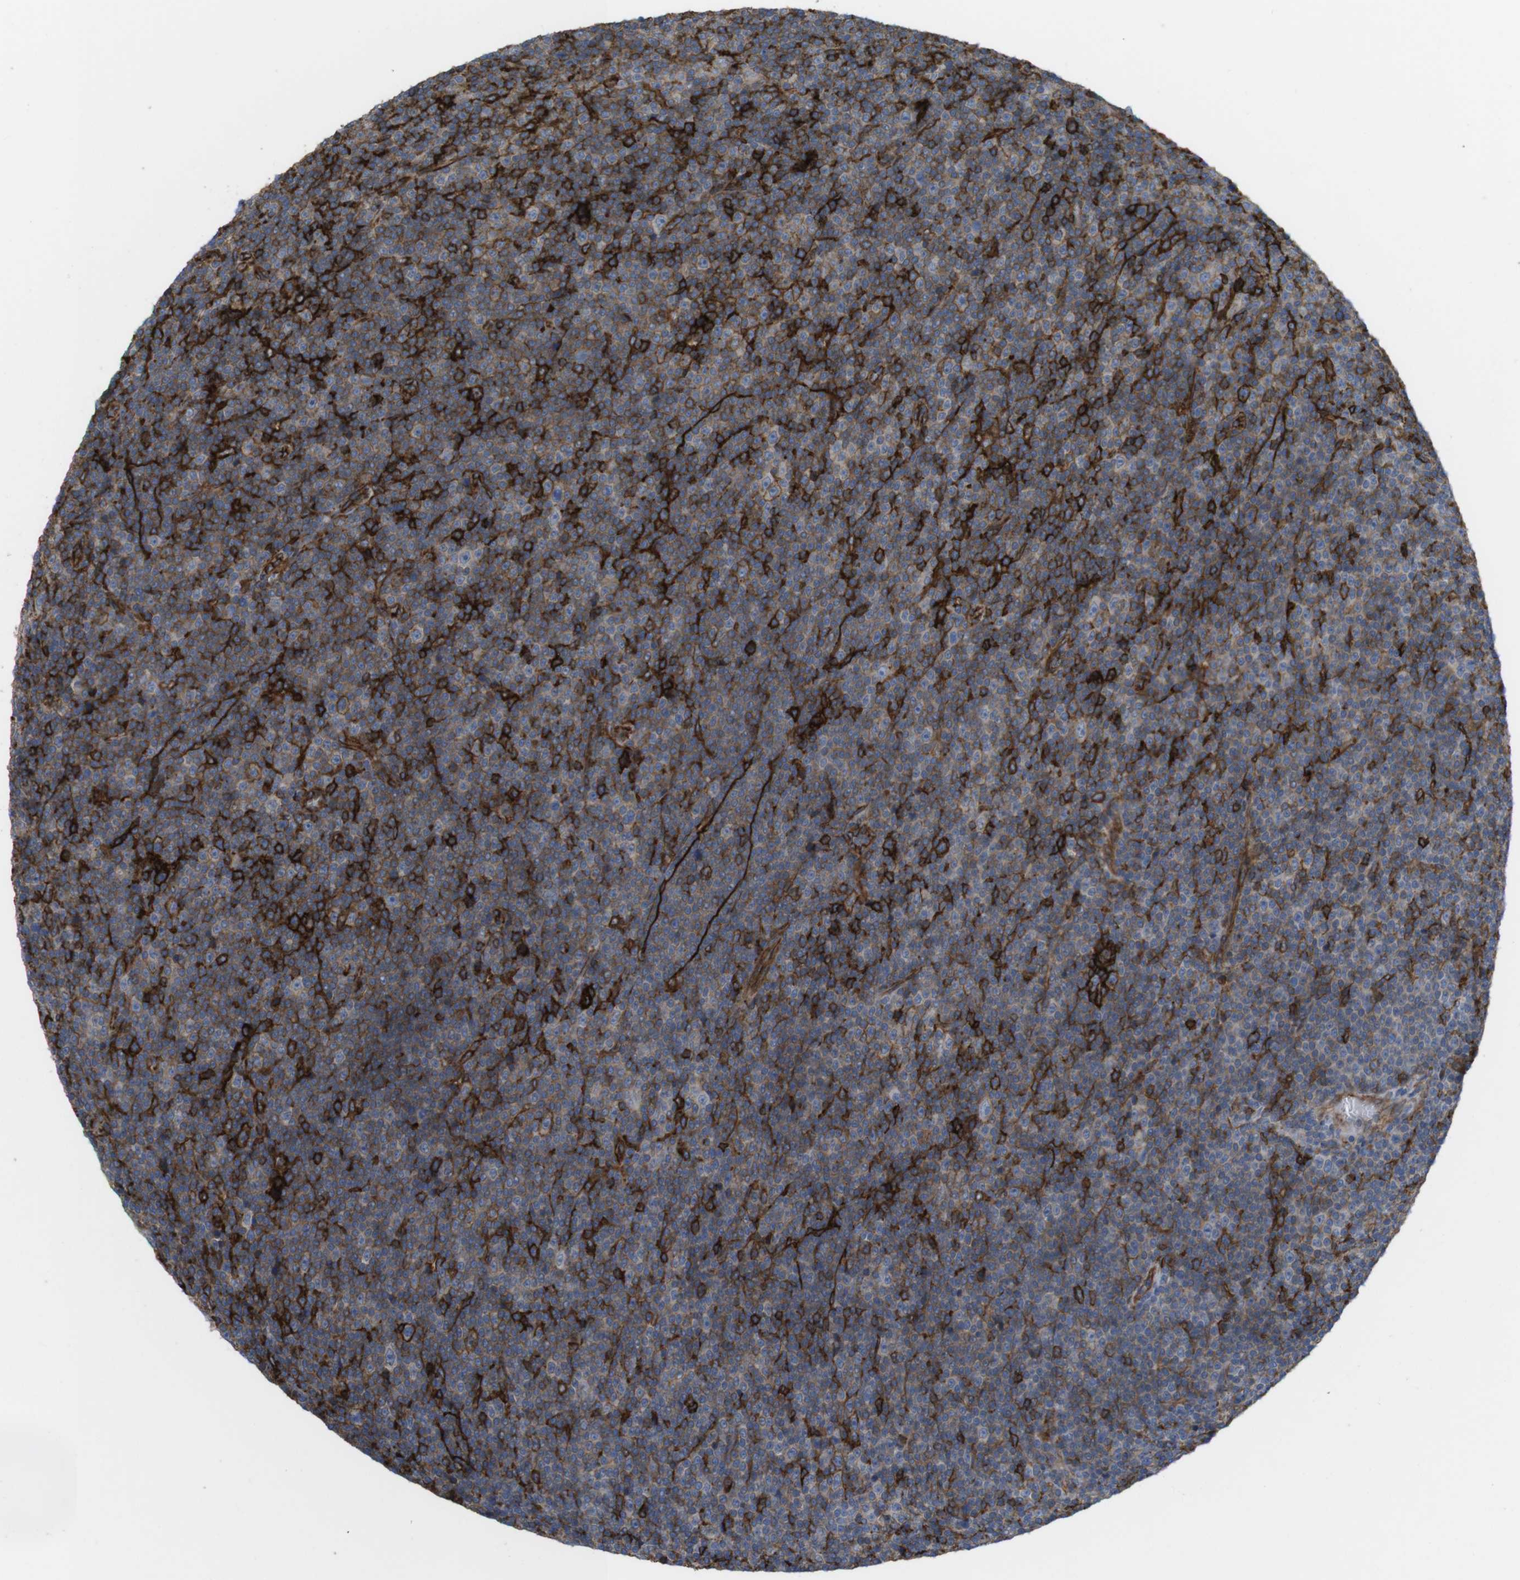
{"staining": {"intensity": "weak", "quantity": "25%-75%", "location": "cytoplasmic/membranous"}, "tissue": "lymphoma", "cell_type": "Tumor cells", "image_type": "cancer", "snomed": [{"axis": "morphology", "description": "Malignant lymphoma, non-Hodgkin's type, Low grade"}, {"axis": "topography", "description": "Lymph node"}], "caption": "Human lymphoma stained with a brown dye demonstrates weak cytoplasmic/membranous positive positivity in approximately 25%-75% of tumor cells.", "gene": "CCR6", "patient": {"sex": "female", "age": 67}}